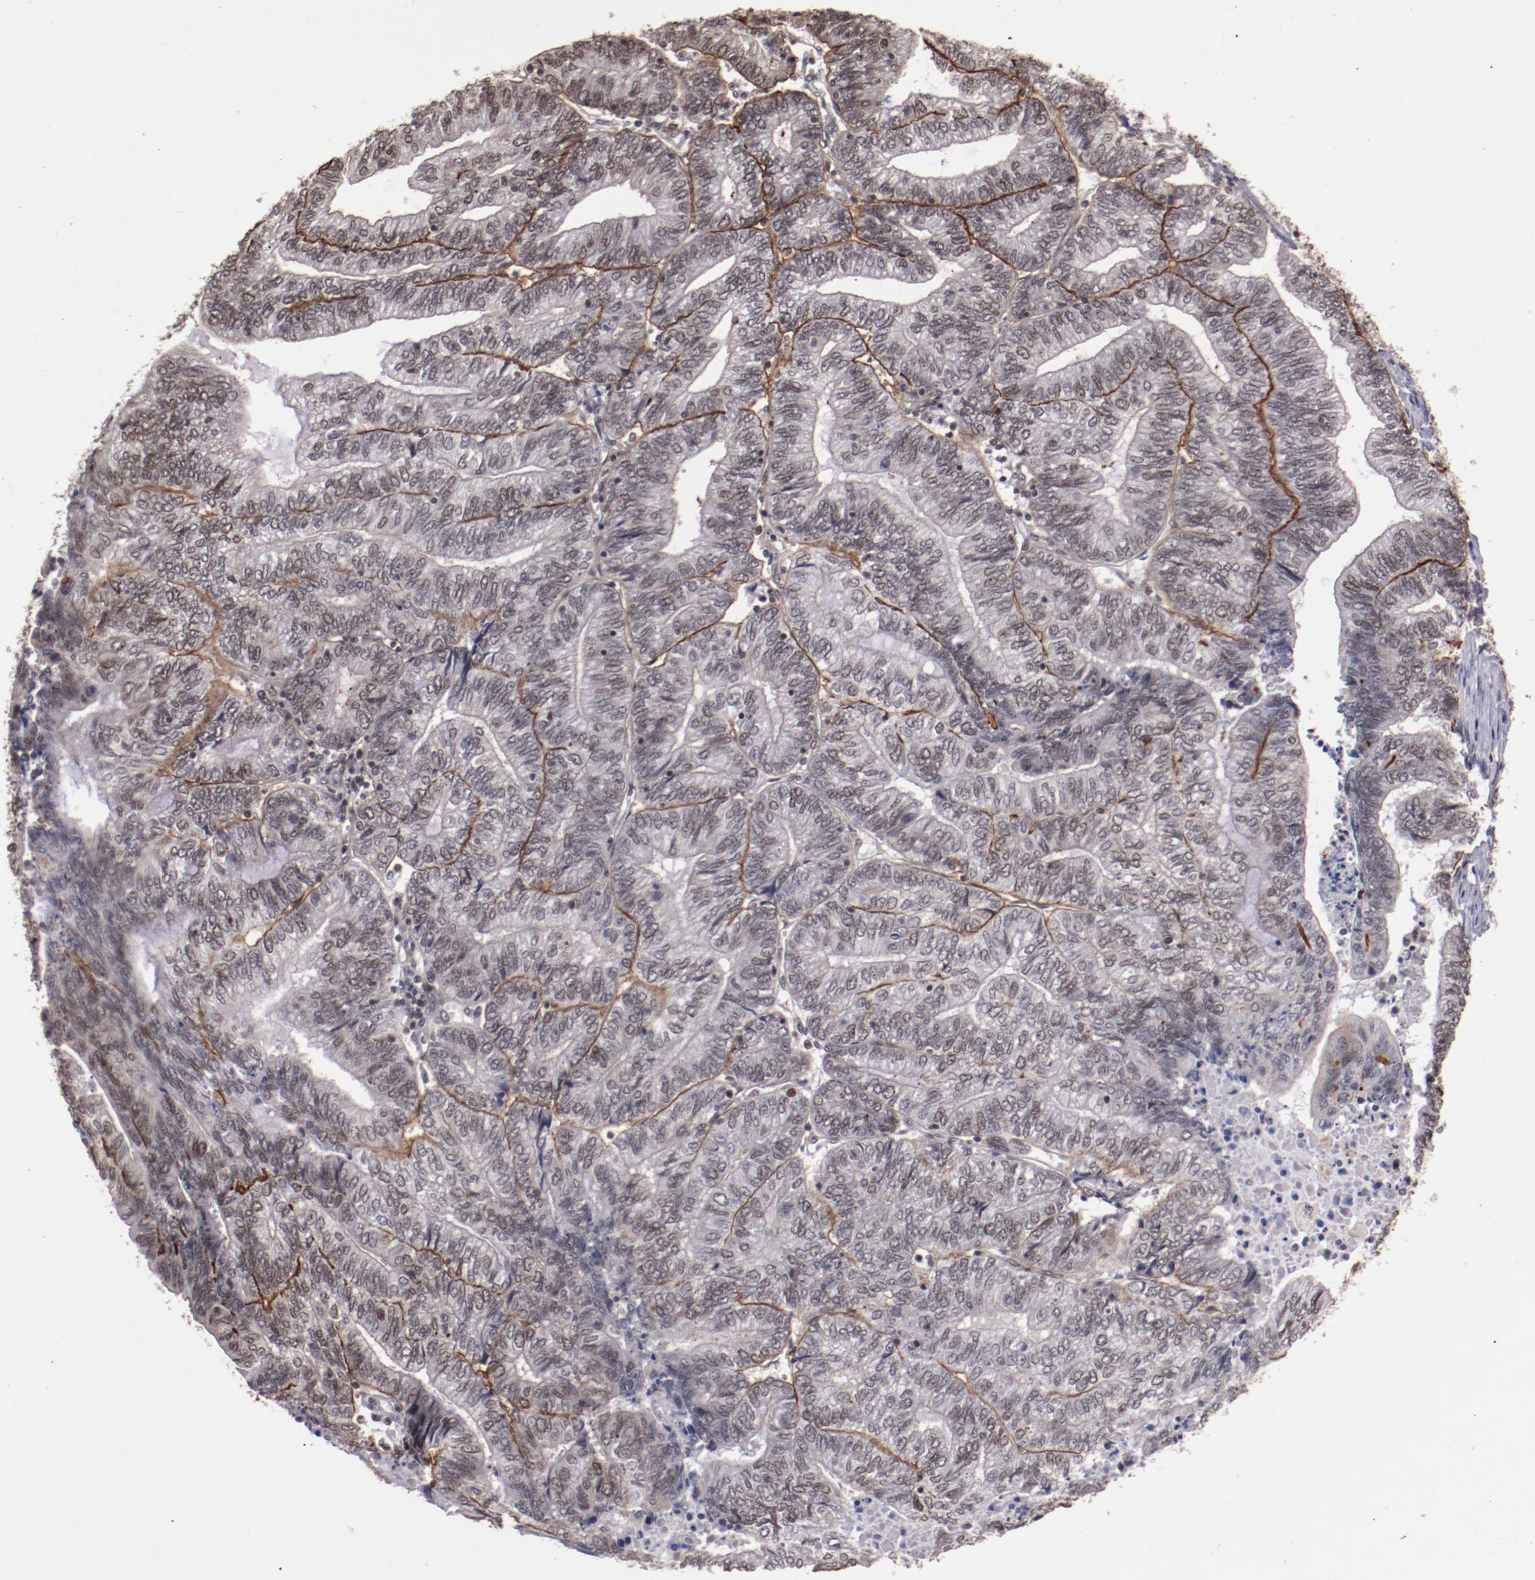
{"staining": {"intensity": "negative", "quantity": "none", "location": "none"}, "tissue": "endometrial cancer", "cell_type": "Tumor cells", "image_type": "cancer", "snomed": [{"axis": "morphology", "description": "Adenocarcinoma, NOS"}, {"axis": "topography", "description": "Uterus"}, {"axis": "topography", "description": "Endometrium"}], "caption": "IHC micrograph of neoplastic tissue: human endometrial cancer stained with DAB reveals no significant protein positivity in tumor cells.", "gene": "STAG2", "patient": {"sex": "female", "age": 70}}